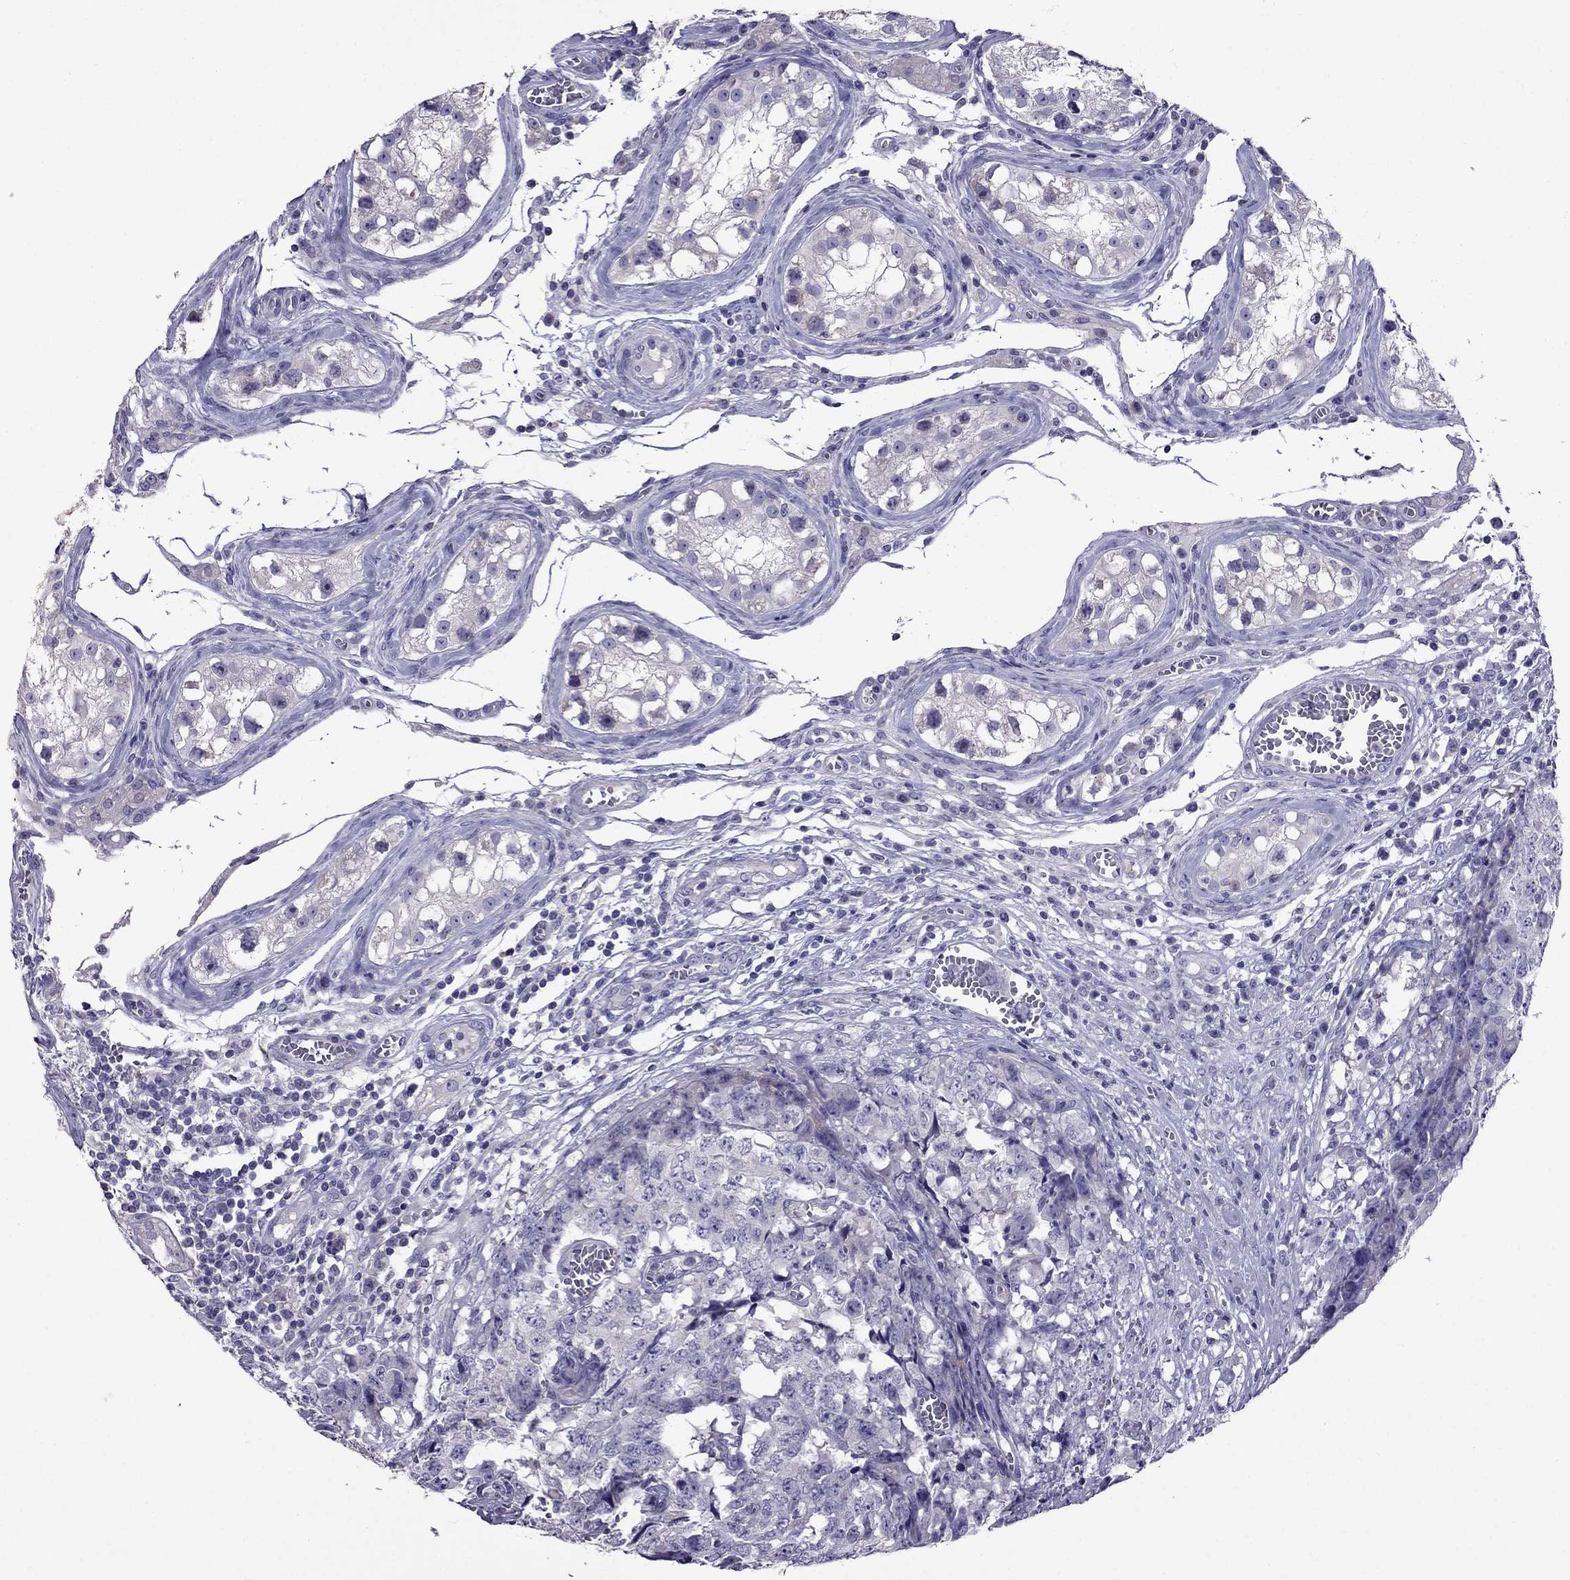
{"staining": {"intensity": "negative", "quantity": "none", "location": "none"}, "tissue": "testis cancer", "cell_type": "Tumor cells", "image_type": "cancer", "snomed": [{"axis": "morphology", "description": "Carcinoma, Embryonal, NOS"}, {"axis": "topography", "description": "Testis"}], "caption": "Testis embryonal carcinoma stained for a protein using IHC reveals no positivity tumor cells.", "gene": "OXCT2", "patient": {"sex": "male", "age": 23}}